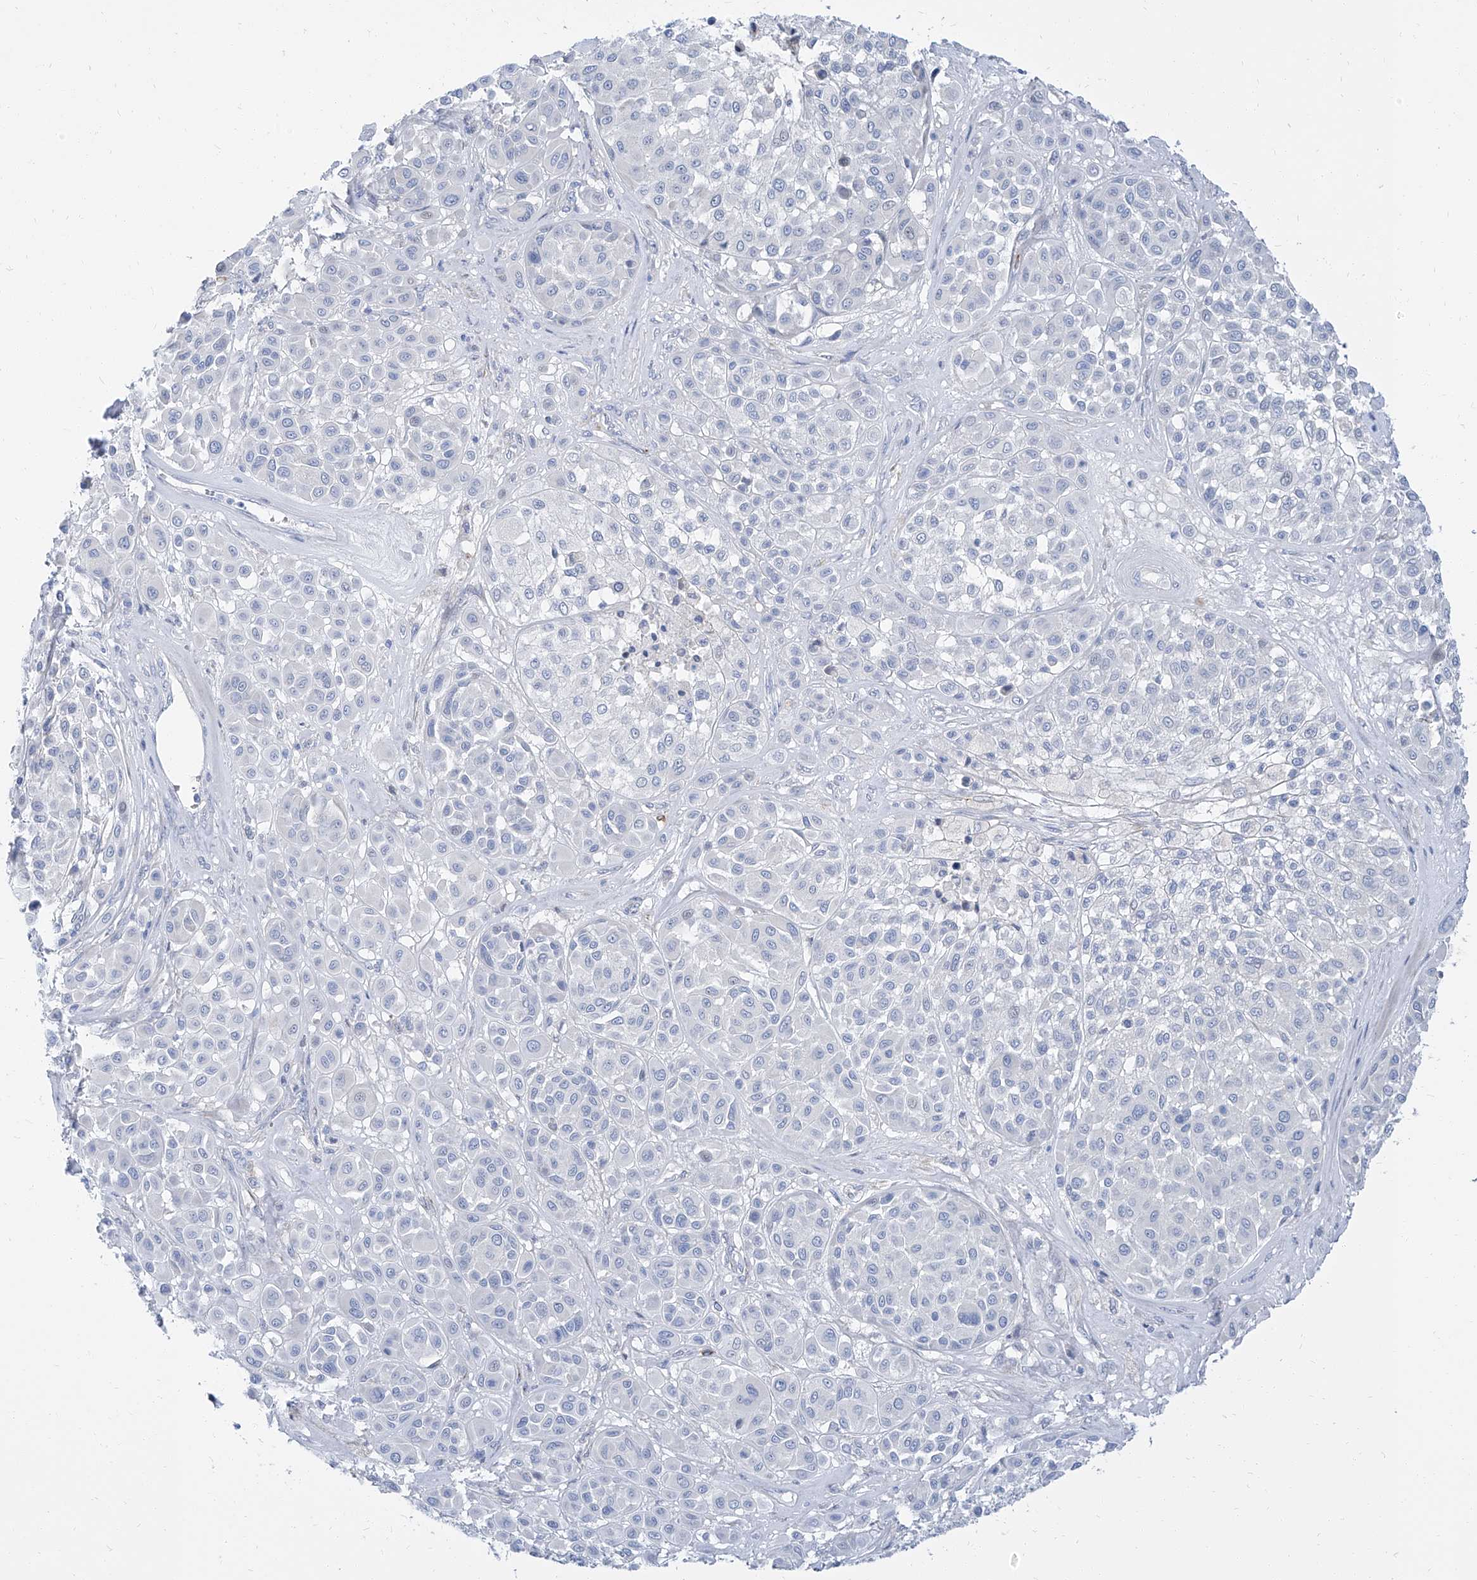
{"staining": {"intensity": "negative", "quantity": "none", "location": "none"}, "tissue": "melanoma", "cell_type": "Tumor cells", "image_type": "cancer", "snomed": [{"axis": "morphology", "description": "Malignant melanoma, Metastatic site"}, {"axis": "topography", "description": "Soft tissue"}], "caption": "The photomicrograph exhibits no staining of tumor cells in malignant melanoma (metastatic site).", "gene": "TXLNB", "patient": {"sex": "male", "age": 41}}